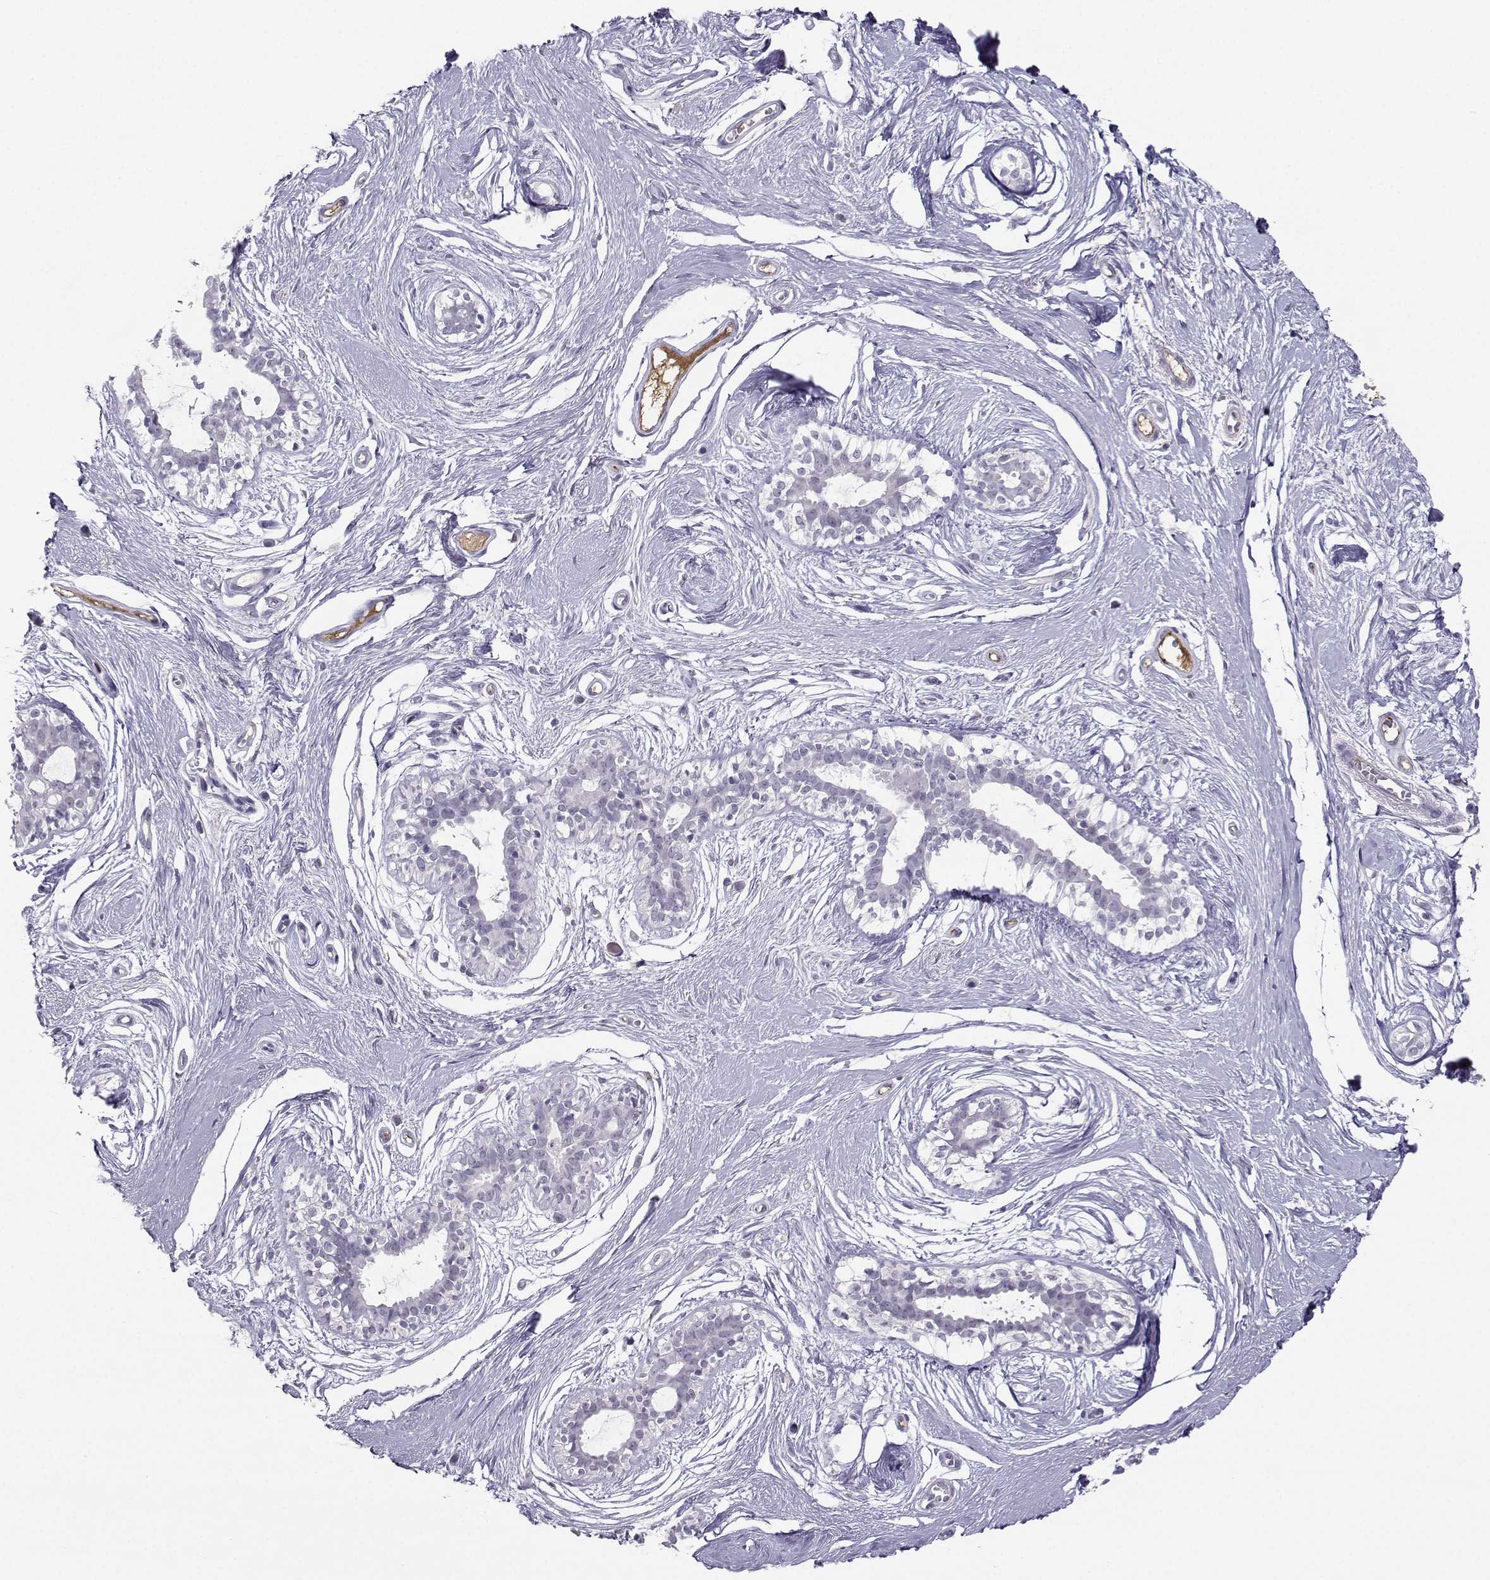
{"staining": {"intensity": "negative", "quantity": "none", "location": "none"}, "tissue": "breast", "cell_type": "Adipocytes", "image_type": "normal", "snomed": [{"axis": "morphology", "description": "Normal tissue, NOS"}, {"axis": "topography", "description": "Breast"}], "caption": "DAB (3,3'-diaminobenzidine) immunohistochemical staining of unremarkable human breast reveals no significant positivity in adipocytes.", "gene": "LHX1", "patient": {"sex": "female", "age": 49}}